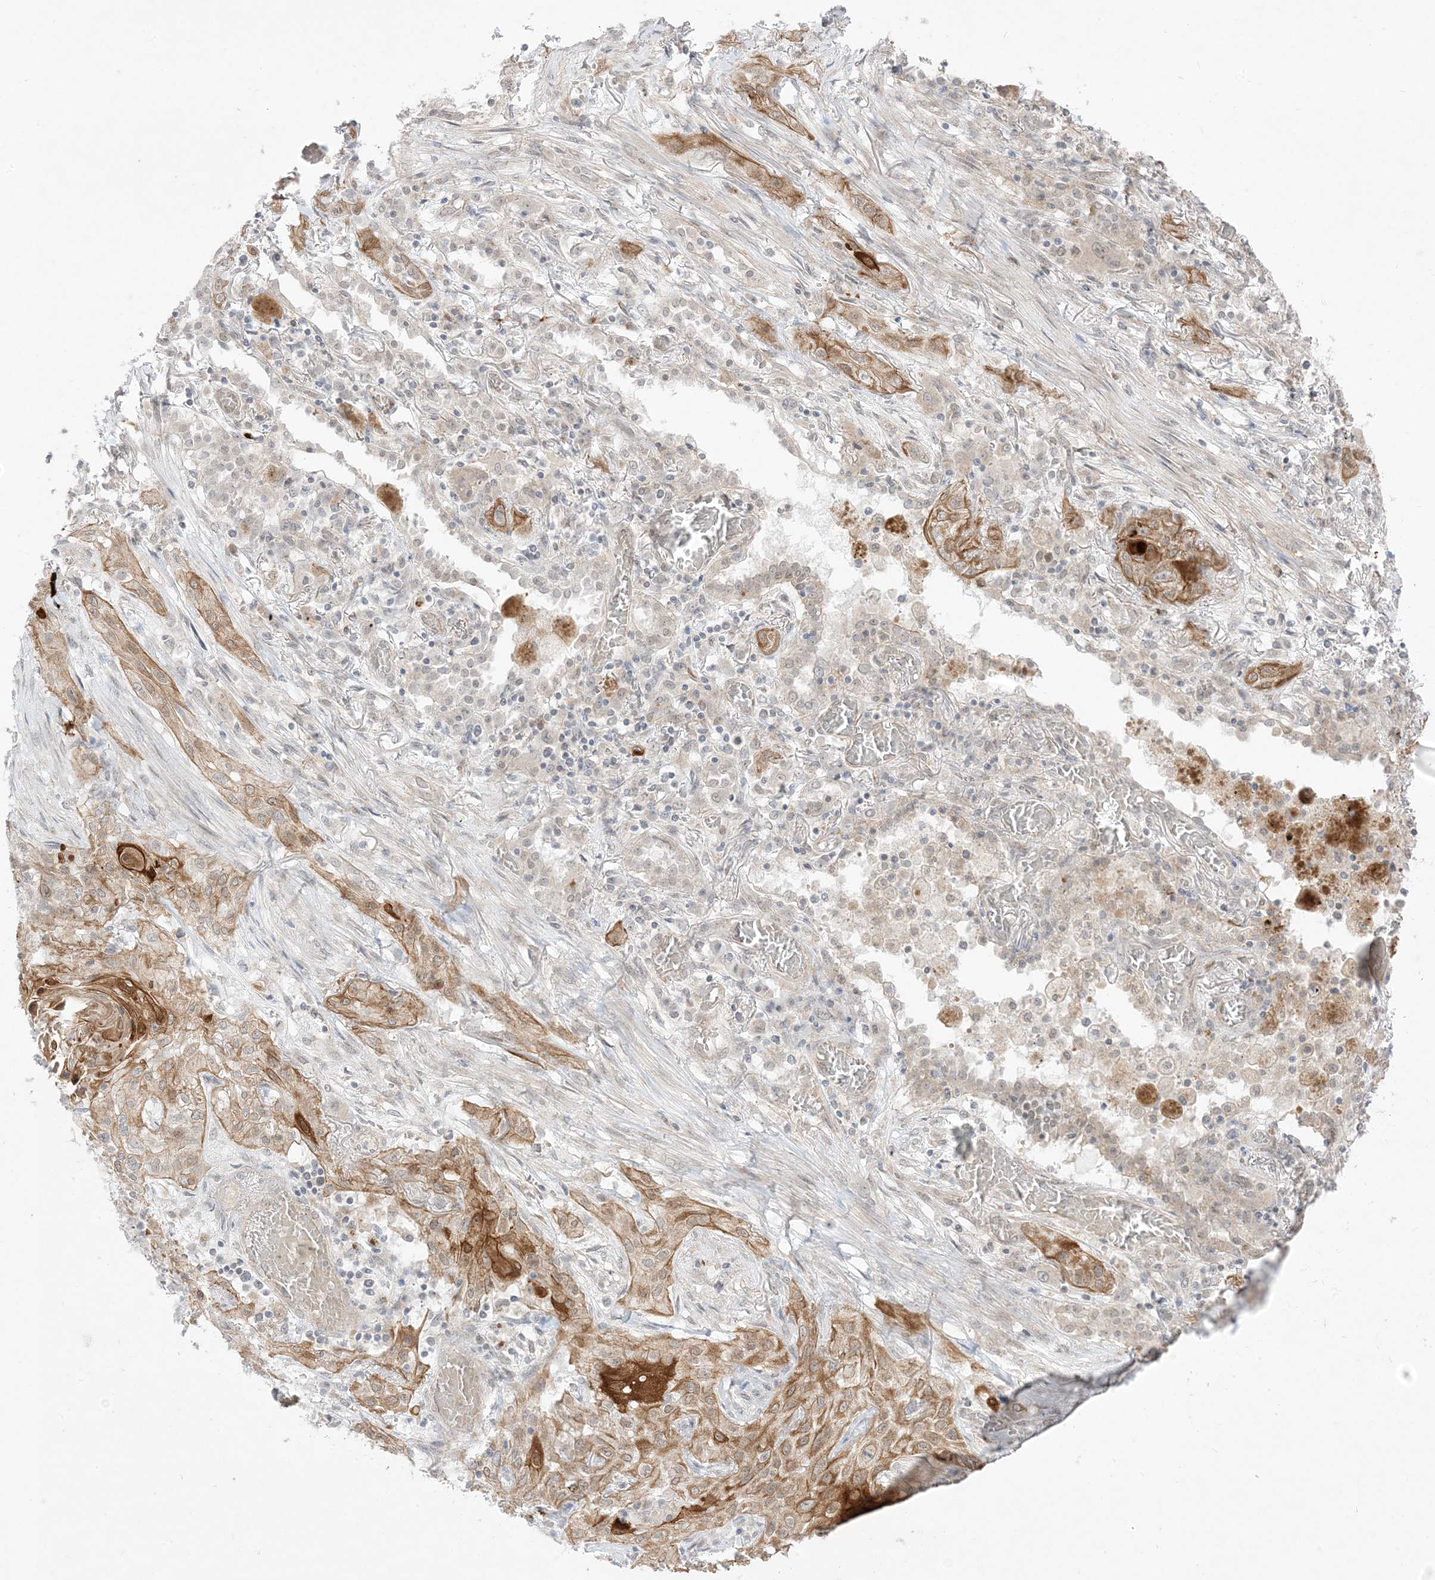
{"staining": {"intensity": "moderate", "quantity": ">75%", "location": "cytoplasmic/membranous"}, "tissue": "lung cancer", "cell_type": "Tumor cells", "image_type": "cancer", "snomed": [{"axis": "morphology", "description": "Squamous cell carcinoma, NOS"}, {"axis": "topography", "description": "Lung"}], "caption": "Tumor cells demonstrate moderate cytoplasmic/membranous positivity in about >75% of cells in lung cancer. (DAB (3,3'-diaminobenzidine) = brown stain, brightfield microscopy at high magnification).", "gene": "PTK6", "patient": {"sex": "female", "age": 47}}